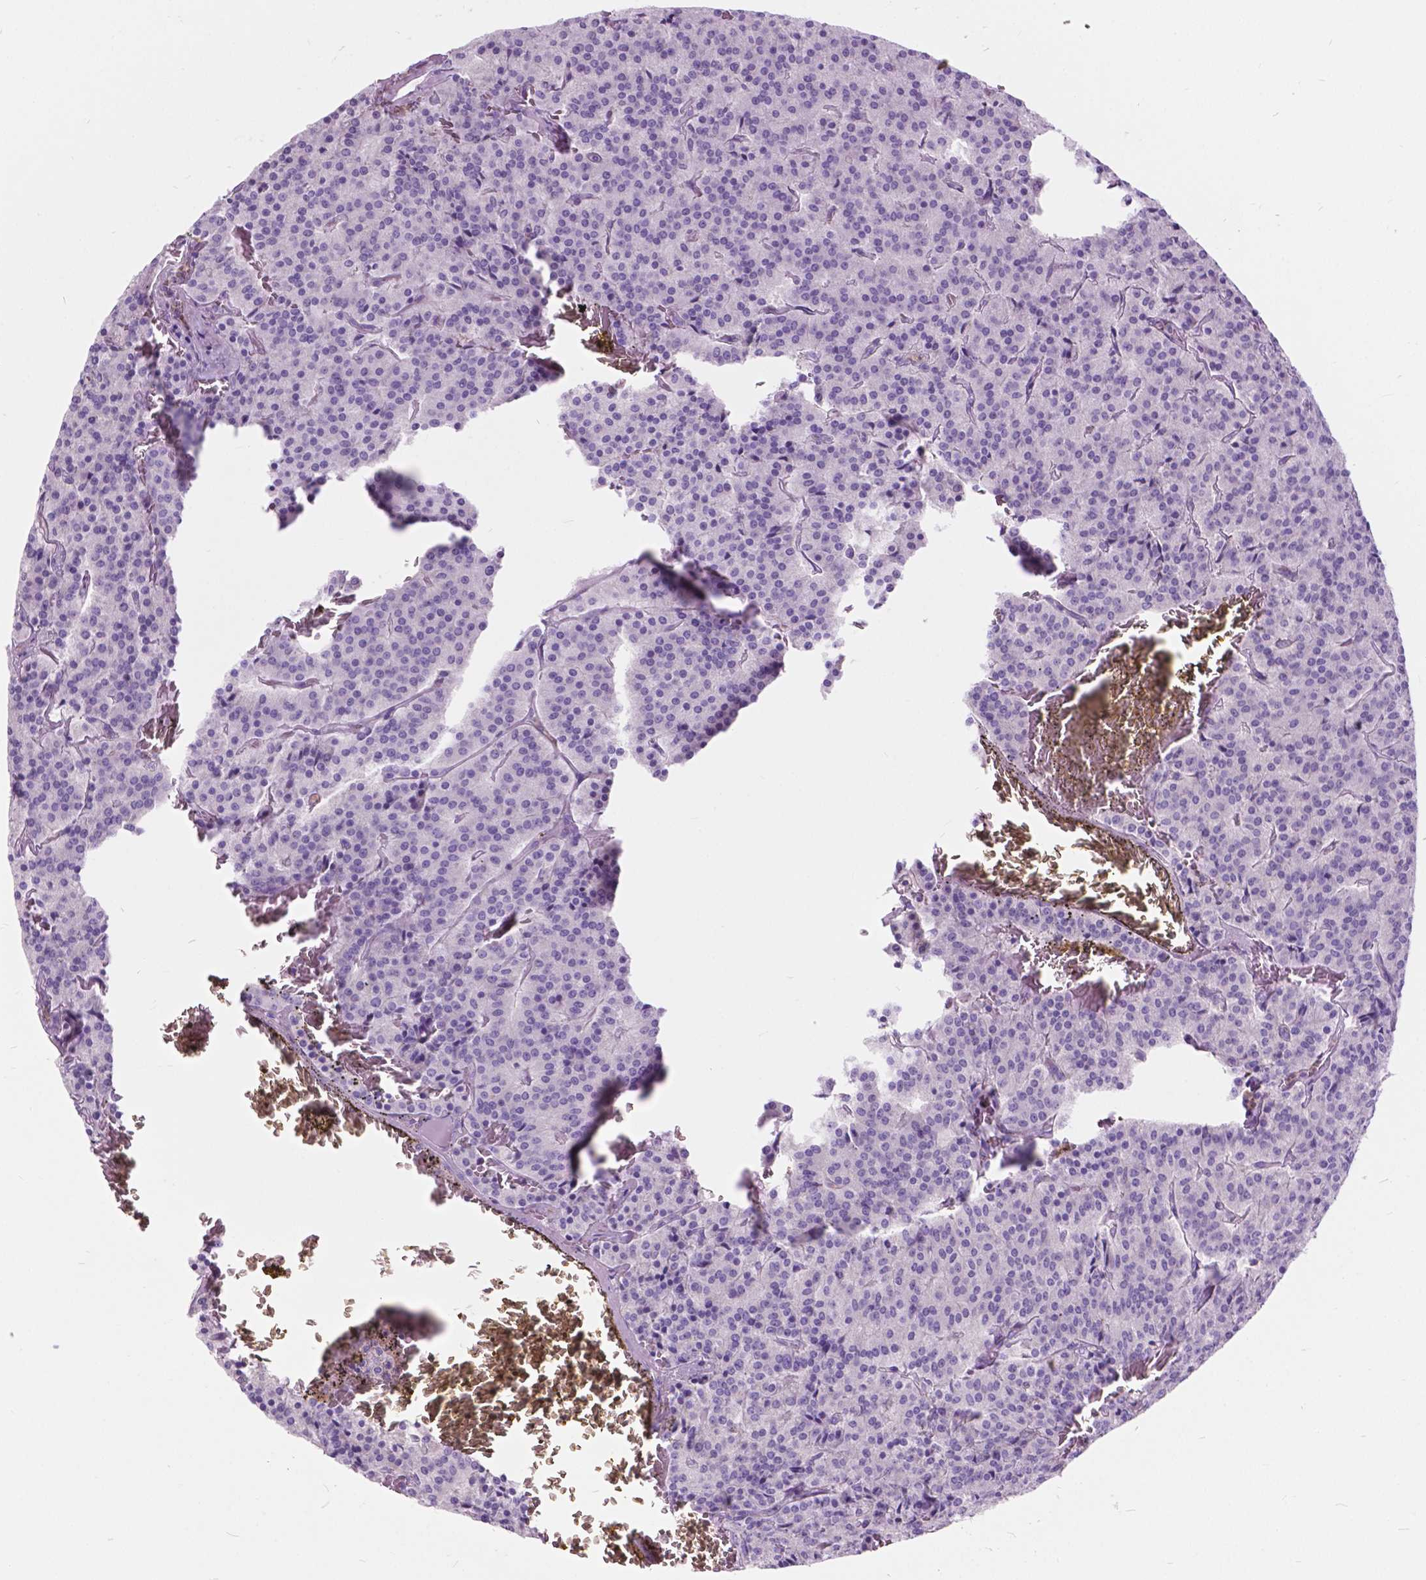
{"staining": {"intensity": "negative", "quantity": "none", "location": "none"}, "tissue": "carcinoid", "cell_type": "Tumor cells", "image_type": "cancer", "snomed": [{"axis": "morphology", "description": "Carcinoid, malignant, NOS"}, {"axis": "topography", "description": "Lung"}], "caption": "An image of malignant carcinoid stained for a protein exhibits no brown staining in tumor cells.", "gene": "PRR35", "patient": {"sex": "male", "age": 70}}